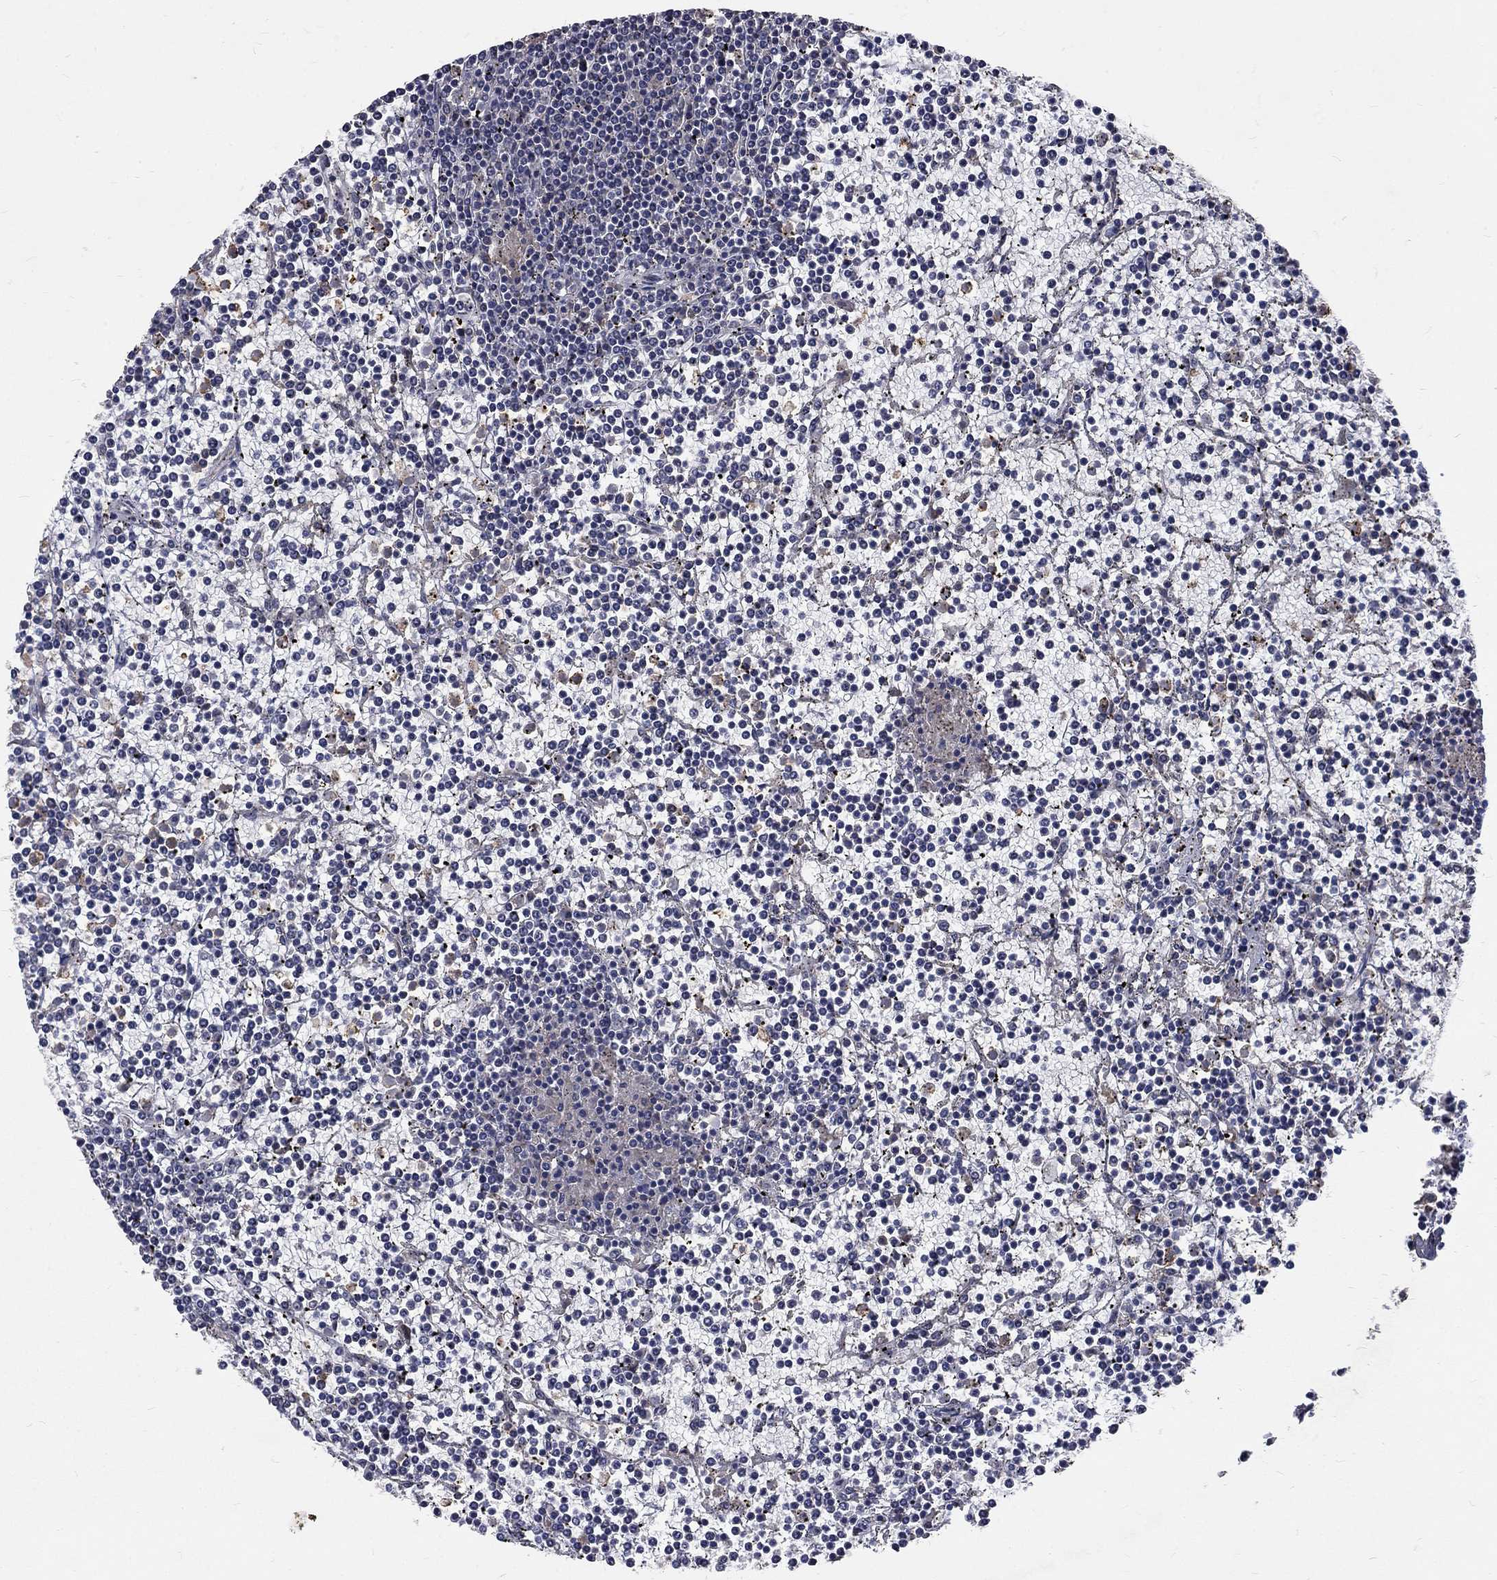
{"staining": {"intensity": "negative", "quantity": "none", "location": "none"}, "tissue": "lymphoma", "cell_type": "Tumor cells", "image_type": "cancer", "snomed": [{"axis": "morphology", "description": "Malignant lymphoma, non-Hodgkin's type, Low grade"}, {"axis": "topography", "description": "Spleen"}], "caption": "Tumor cells show no significant staining in lymphoma.", "gene": "CHST5", "patient": {"sex": "female", "age": 19}}